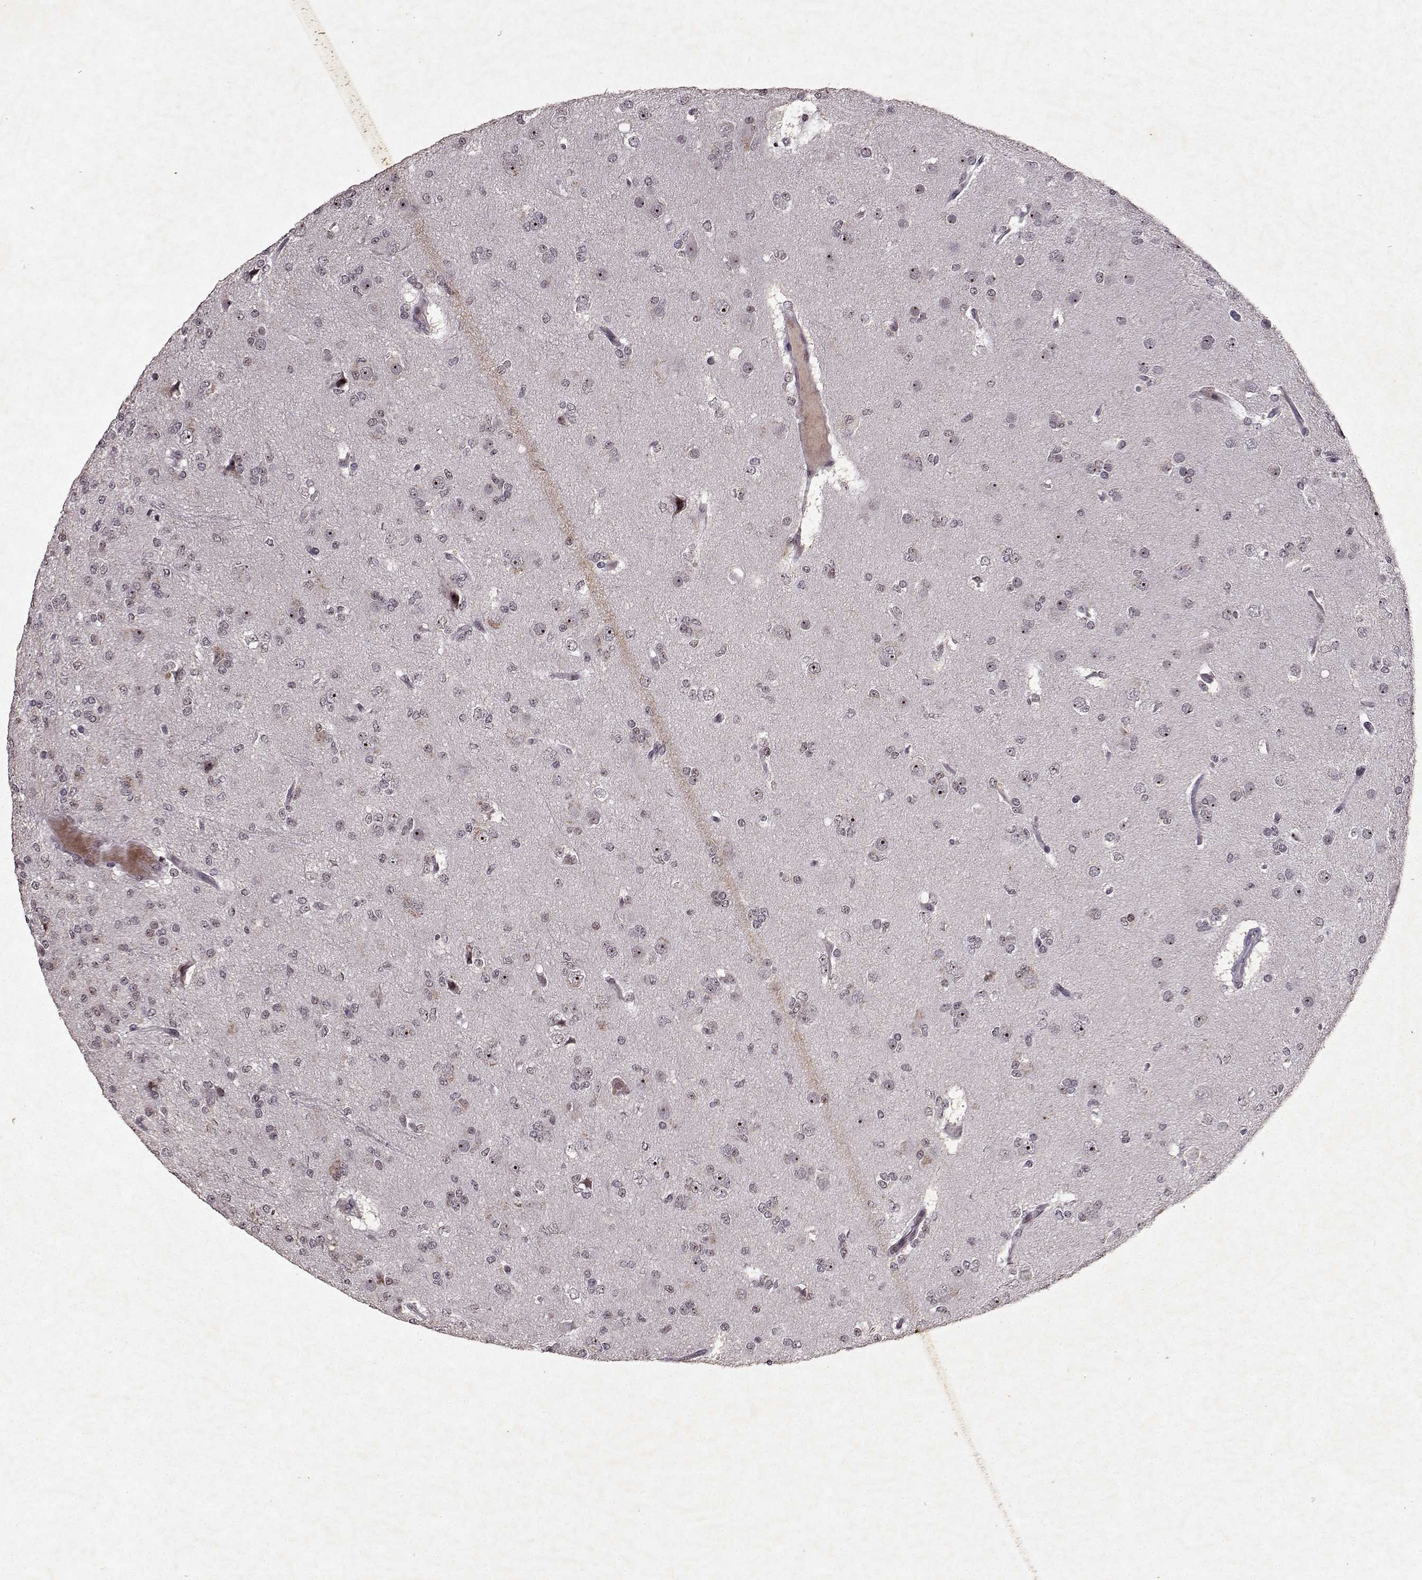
{"staining": {"intensity": "negative", "quantity": "none", "location": "none"}, "tissue": "glioma", "cell_type": "Tumor cells", "image_type": "cancer", "snomed": [{"axis": "morphology", "description": "Glioma, malignant, Low grade"}, {"axis": "topography", "description": "Brain"}], "caption": "Immunohistochemical staining of malignant low-grade glioma exhibits no significant positivity in tumor cells.", "gene": "DDX56", "patient": {"sex": "male", "age": 27}}